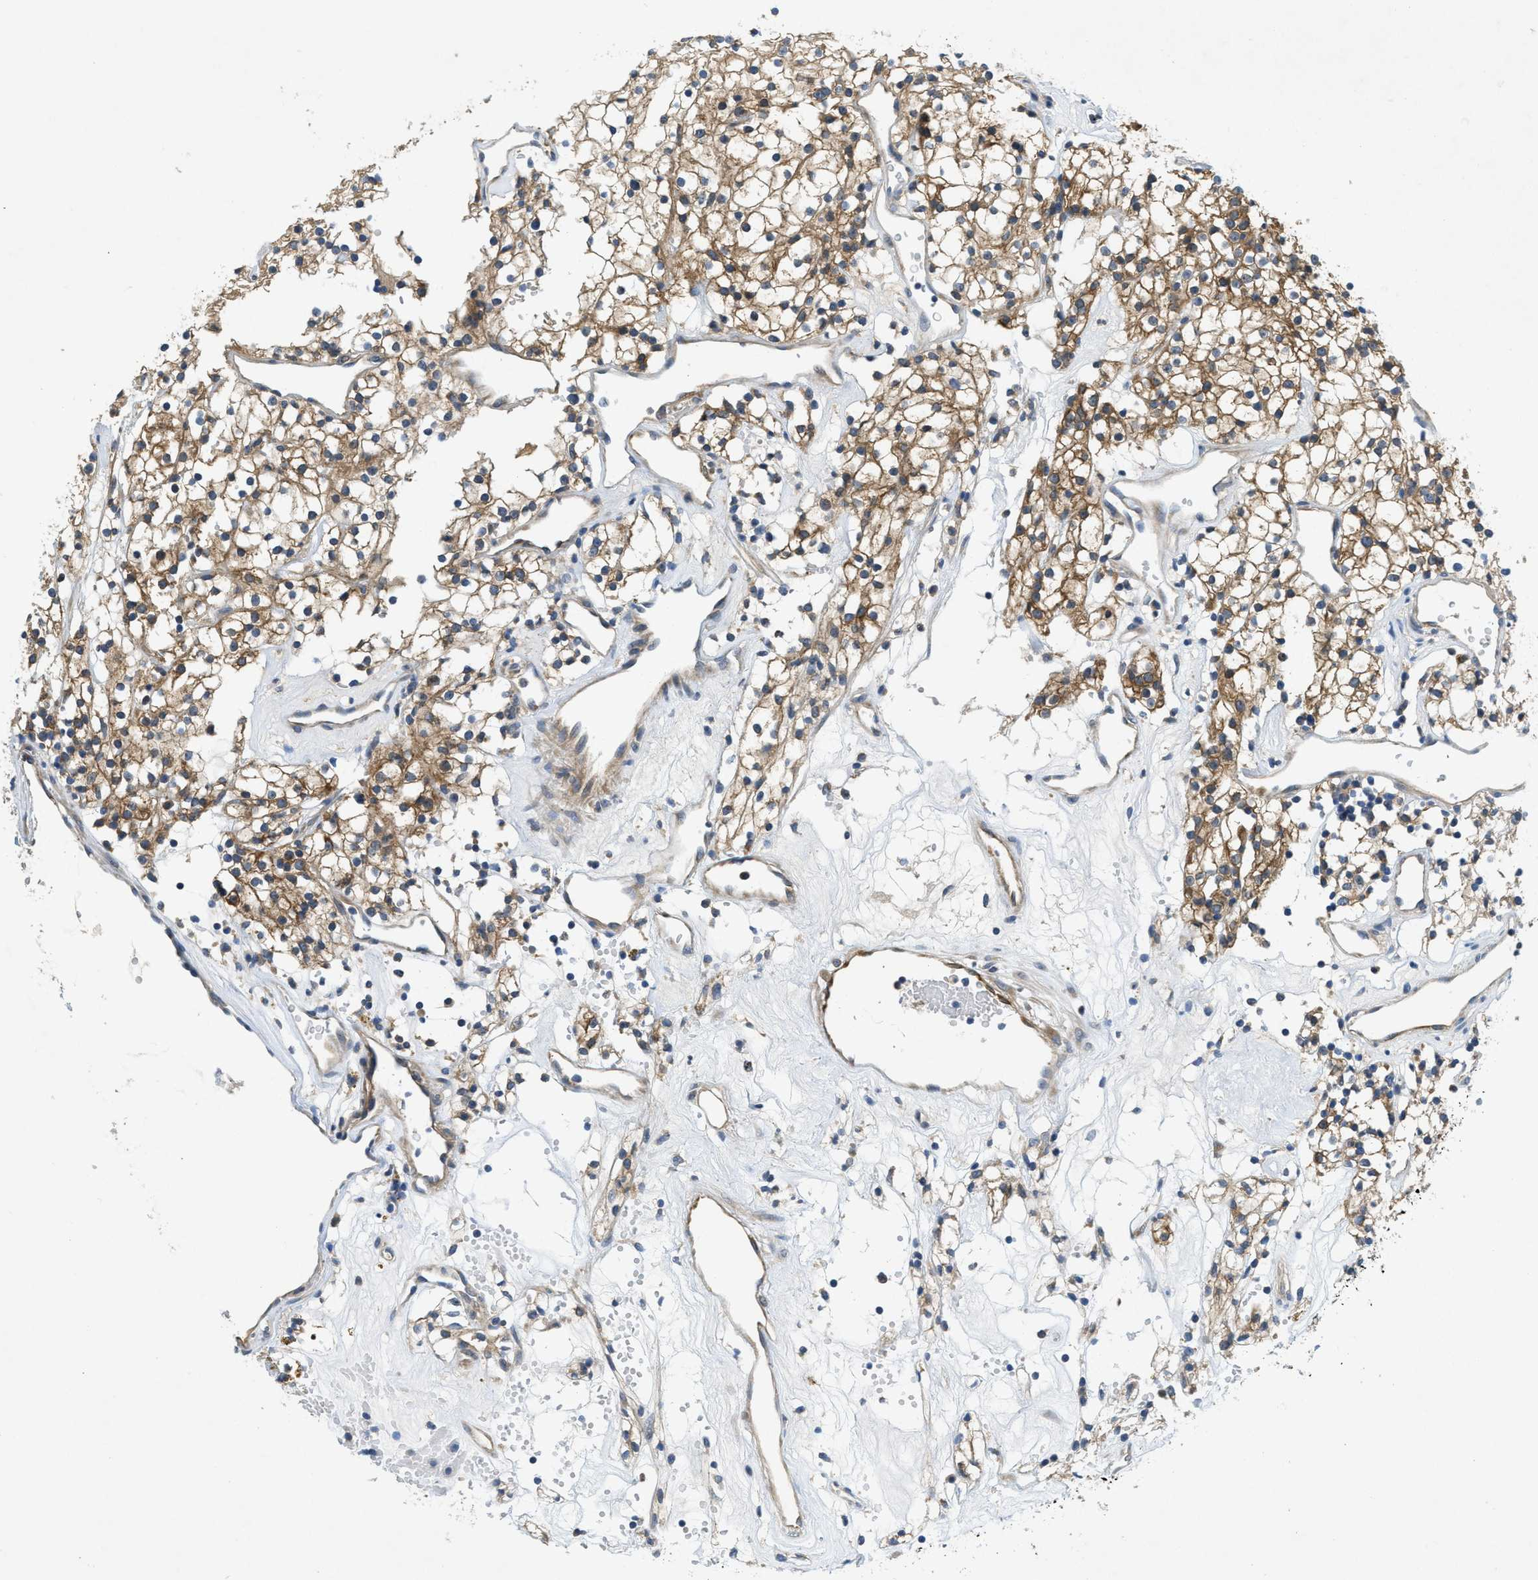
{"staining": {"intensity": "moderate", "quantity": ">75%", "location": "cytoplasmic/membranous"}, "tissue": "renal cancer", "cell_type": "Tumor cells", "image_type": "cancer", "snomed": [{"axis": "morphology", "description": "Adenocarcinoma, NOS"}, {"axis": "topography", "description": "Kidney"}], "caption": "Protein staining demonstrates moderate cytoplasmic/membranous staining in approximately >75% of tumor cells in renal cancer. The staining was performed using DAB (3,3'-diaminobenzidine), with brown indicating positive protein expression. Nuclei are stained blue with hematoxylin.", "gene": "RIPK2", "patient": {"sex": "male", "age": 59}}